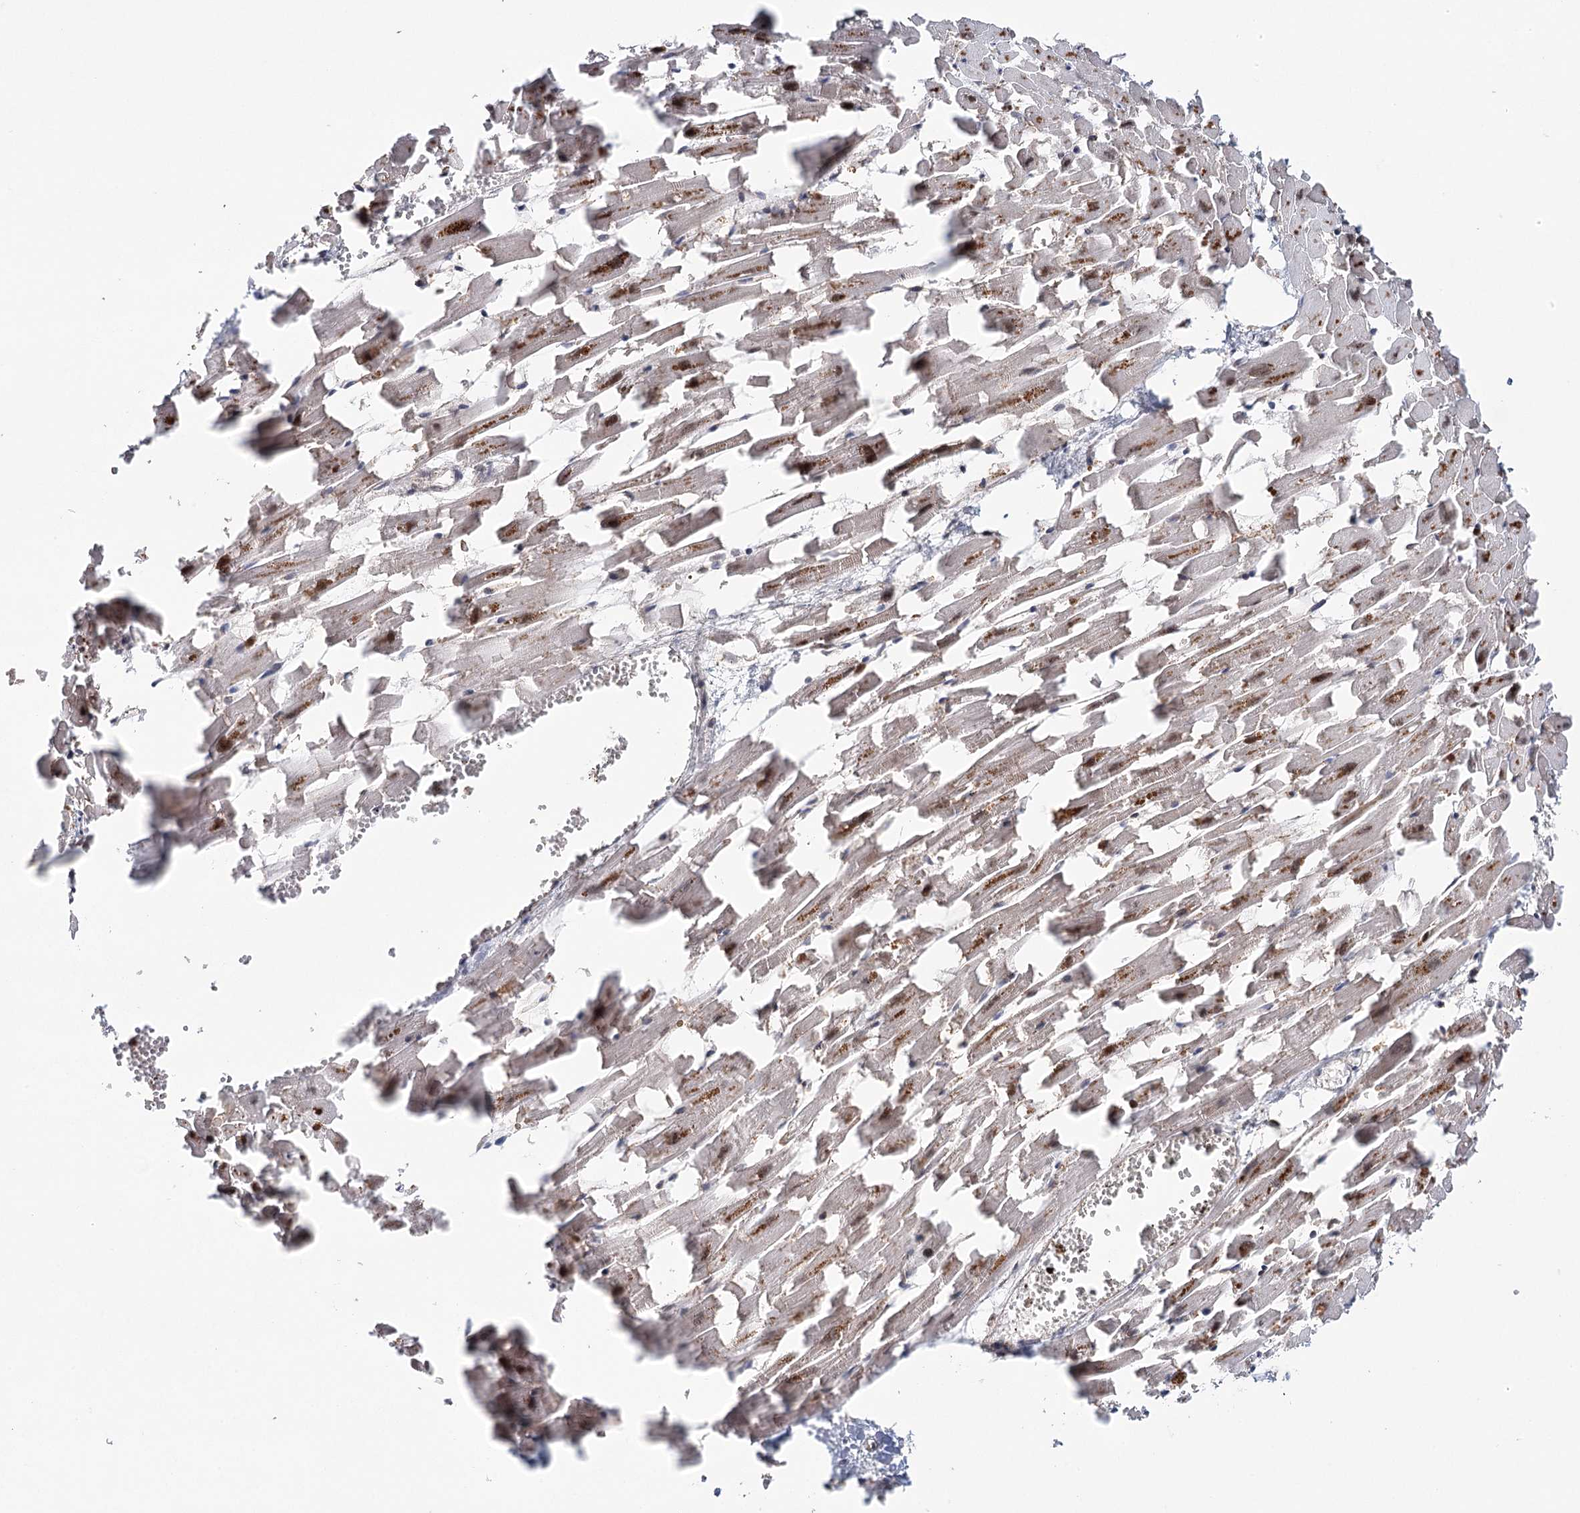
{"staining": {"intensity": "moderate", "quantity": "25%-75%", "location": "cytoplasmic/membranous"}, "tissue": "heart muscle", "cell_type": "Cardiomyocytes", "image_type": "normal", "snomed": [{"axis": "morphology", "description": "Normal tissue, NOS"}, {"axis": "topography", "description": "Heart"}], "caption": "A histopathology image showing moderate cytoplasmic/membranous expression in approximately 25%-75% of cardiomyocytes in normal heart muscle, as visualized by brown immunohistochemical staining.", "gene": "PKP4", "patient": {"sex": "female", "age": 64}}